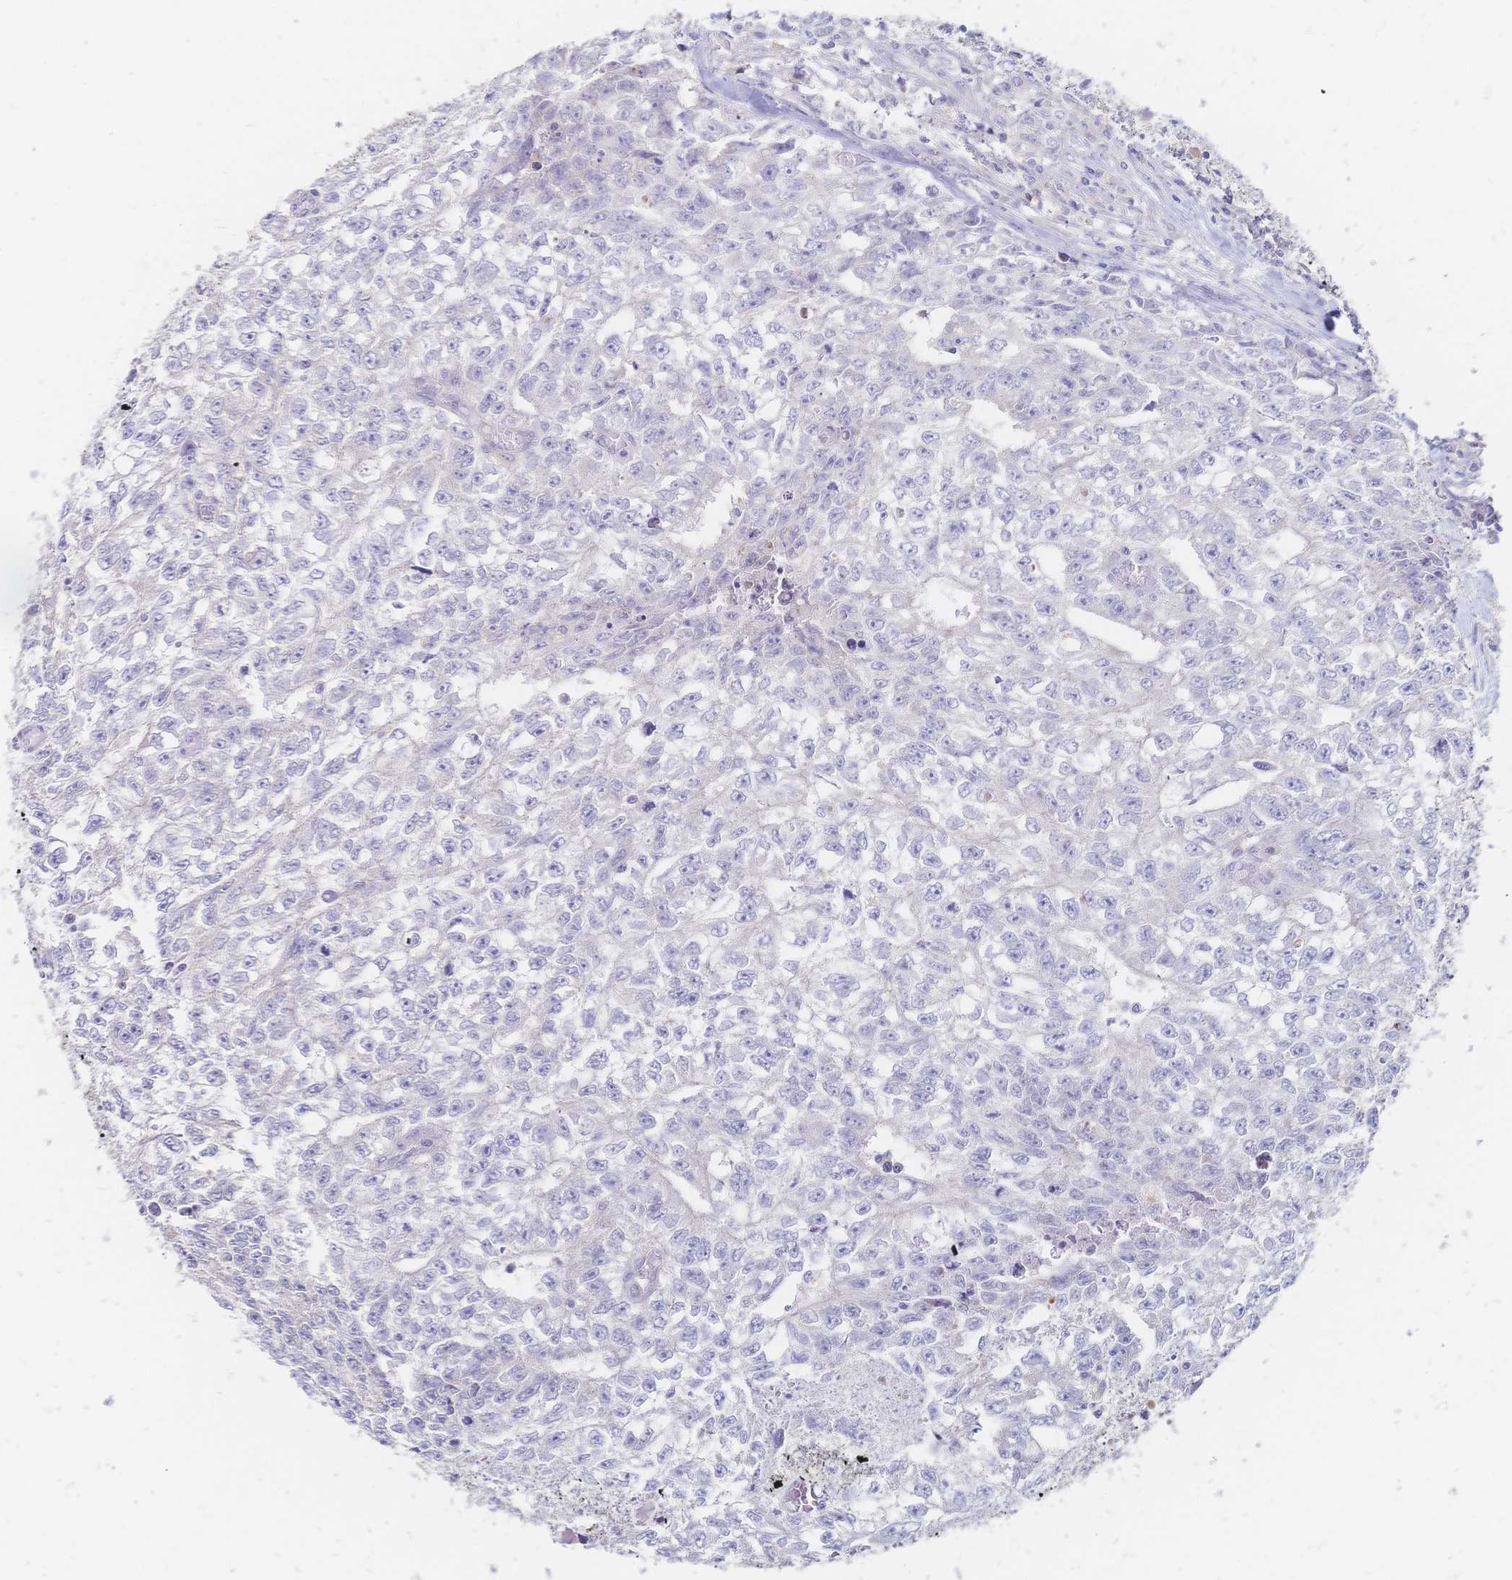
{"staining": {"intensity": "negative", "quantity": "none", "location": "none"}, "tissue": "testis cancer", "cell_type": "Tumor cells", "image_type": "cancer", "snomed": [{"axis": "morphology", "description": "Carcinoma, Embryonal, NOS"}, {"axis": "morphology", "description": "Teratoma, malignant, NOS"}, {"axis": "topography", "description": "Testis"}], "caption": "The photomicrograph shows no staining of tumor cells in testis teratoma (malignant).", "gene": "VWC2L", "patient": {"sex": "male", "age": 24}}